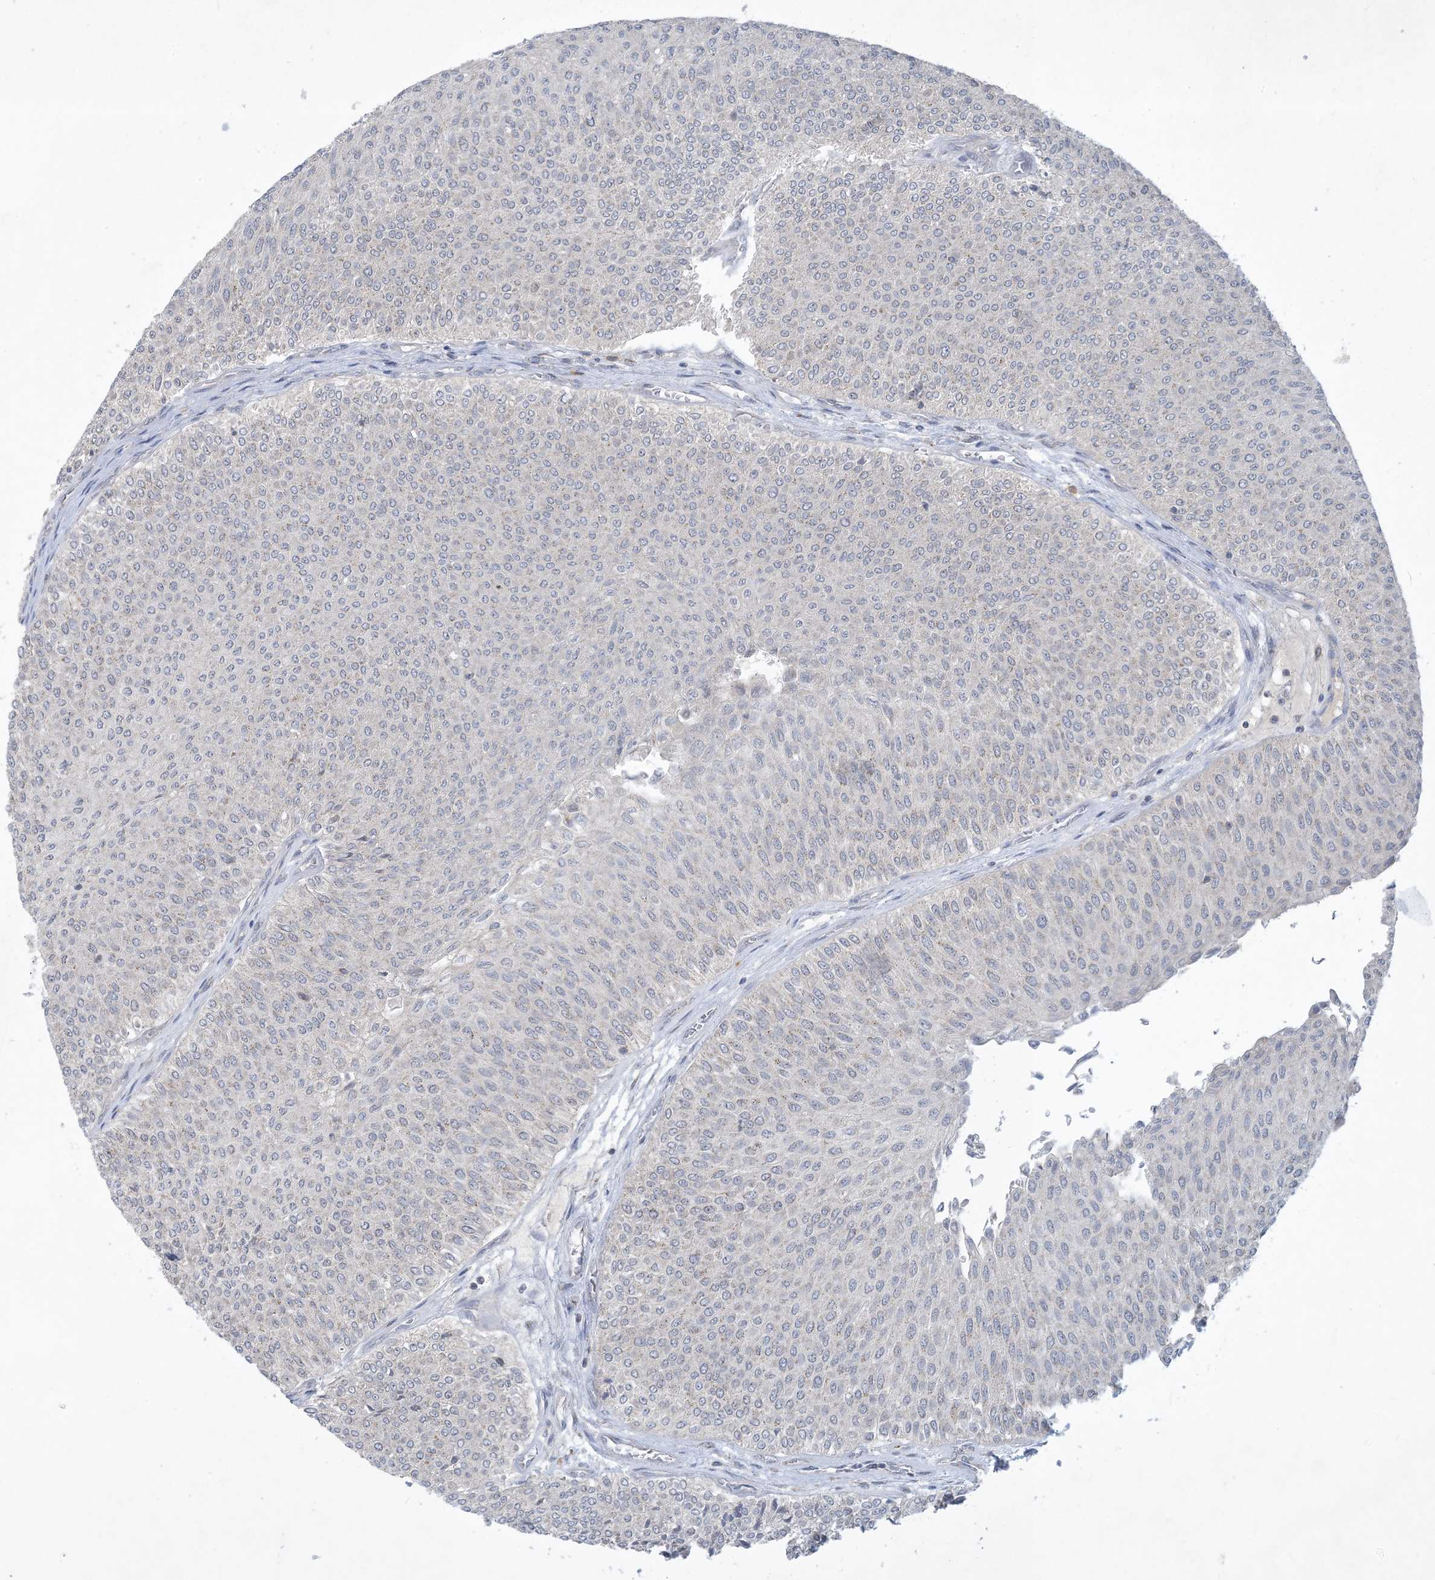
{"staining": {"intensity": "negative", "quantity": "none", "location": "none"}, "tissue": "urothelial cancer", "cell_type": "Tumor cells", "image_type": "cancer", "snomed": [{"axis": "morphology", "description": "Urothelial carcinoma, Low grade"}, {"axis": "topography", "description": "Urinary bladder"}], "caption": "Immunohistochemistry (IHC) photomicrograph of neoplastic tissue: human low-grade urothelial carcinoma stained with DAB displays no significant protein expression in tumor cells.", "gene": "CCDC14", "patient": {"sex": "male", "age": 78}}